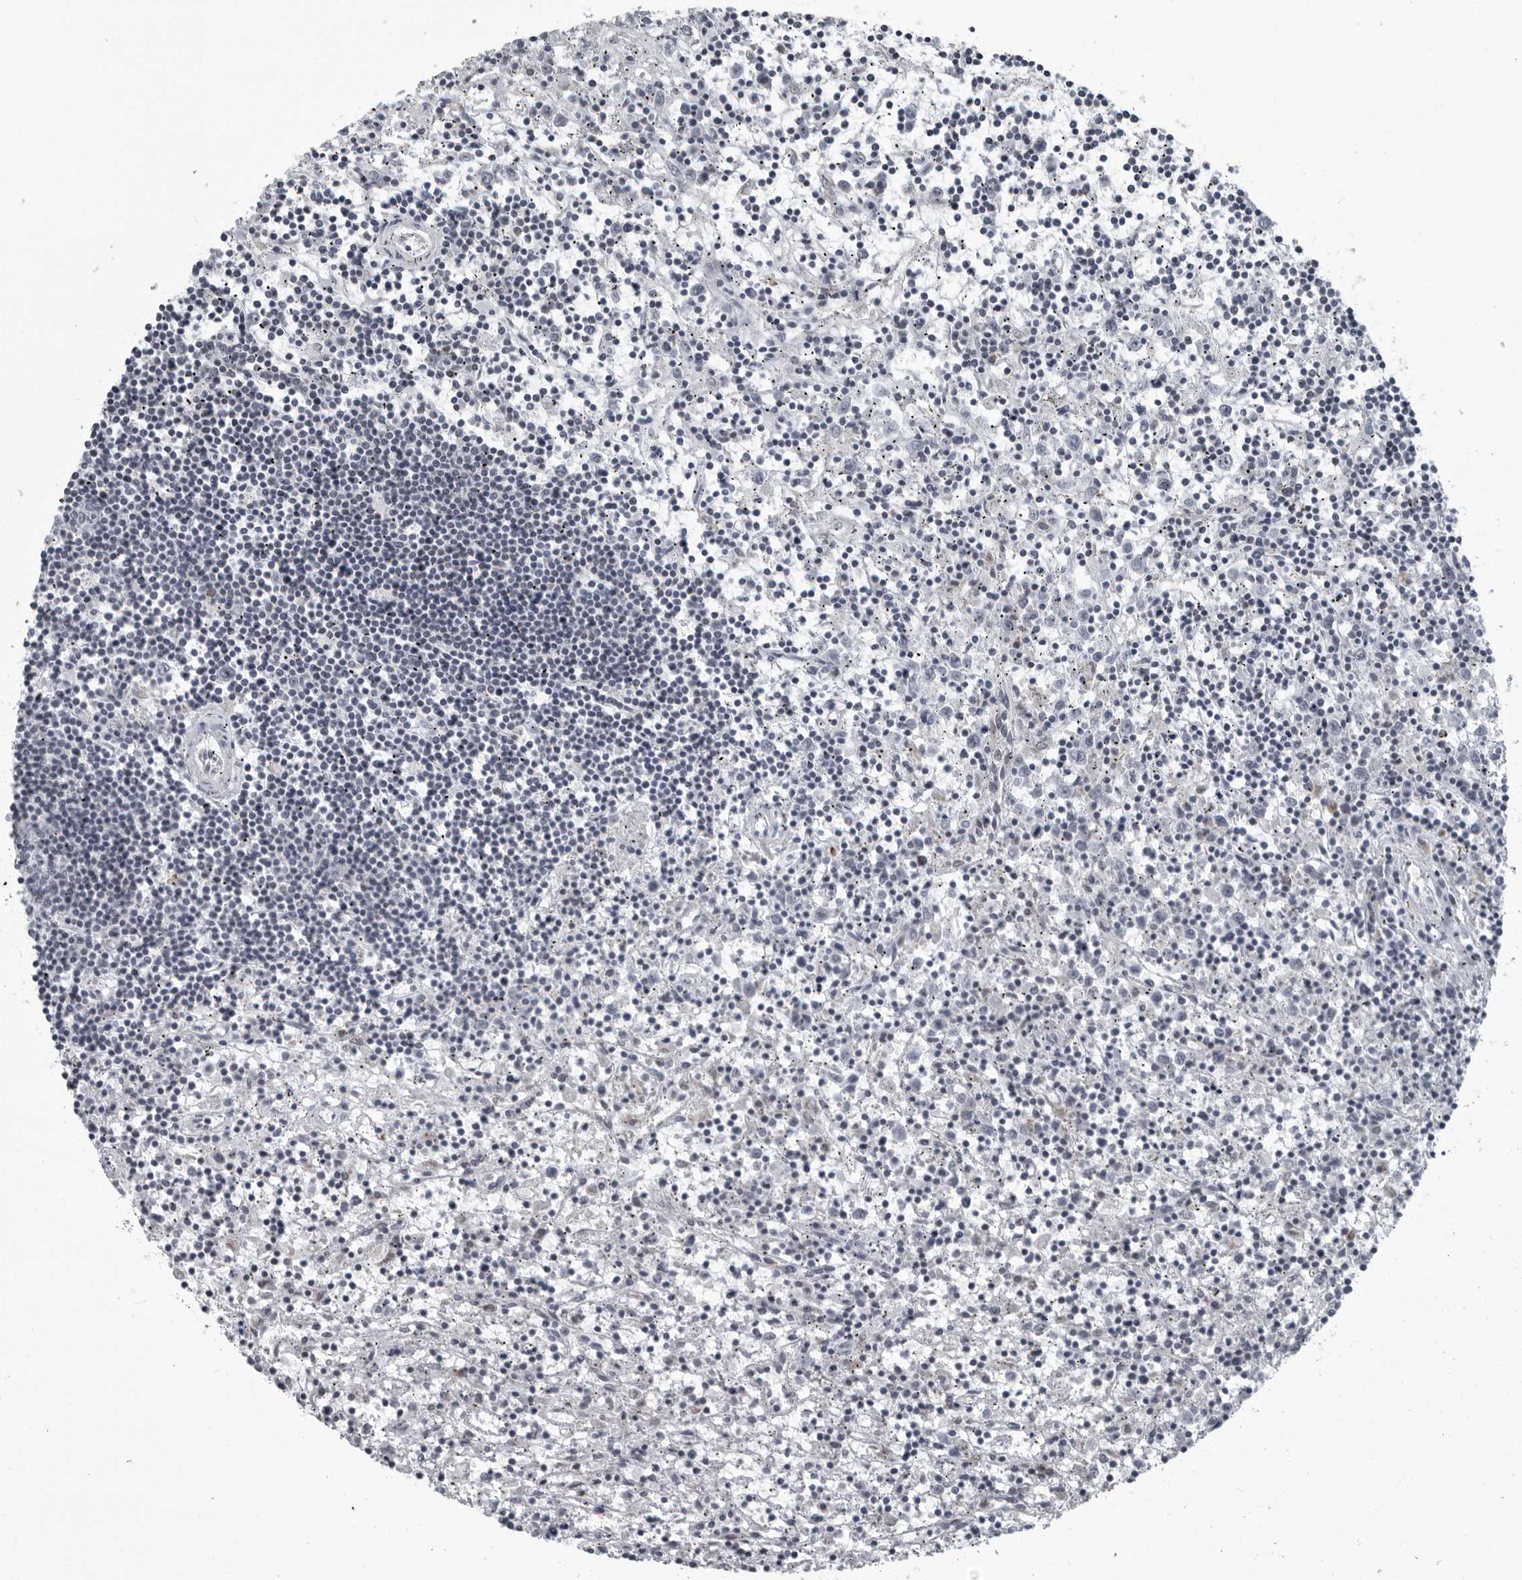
{"staining": {"intensity": "negative", "quantity": "none", "location": "none"}, "tissue": "lymphoma", "cell_type": "Tumor cells", "image_type": "cancer", "snomed": [{"axis": "morphology", "description": "Malignant lymphoma, non-Hodgkin's type, Low grade"}, {"axis": "topography", "description": "Spleen"}], "caption": "Immunohistochemistry (IHC) micrograph of human lymphoma stained for a protein (brown), which reveals no staining in tumor cells.", "gene": "RTCA", "patient": {"sex": "male", "age": 76}}